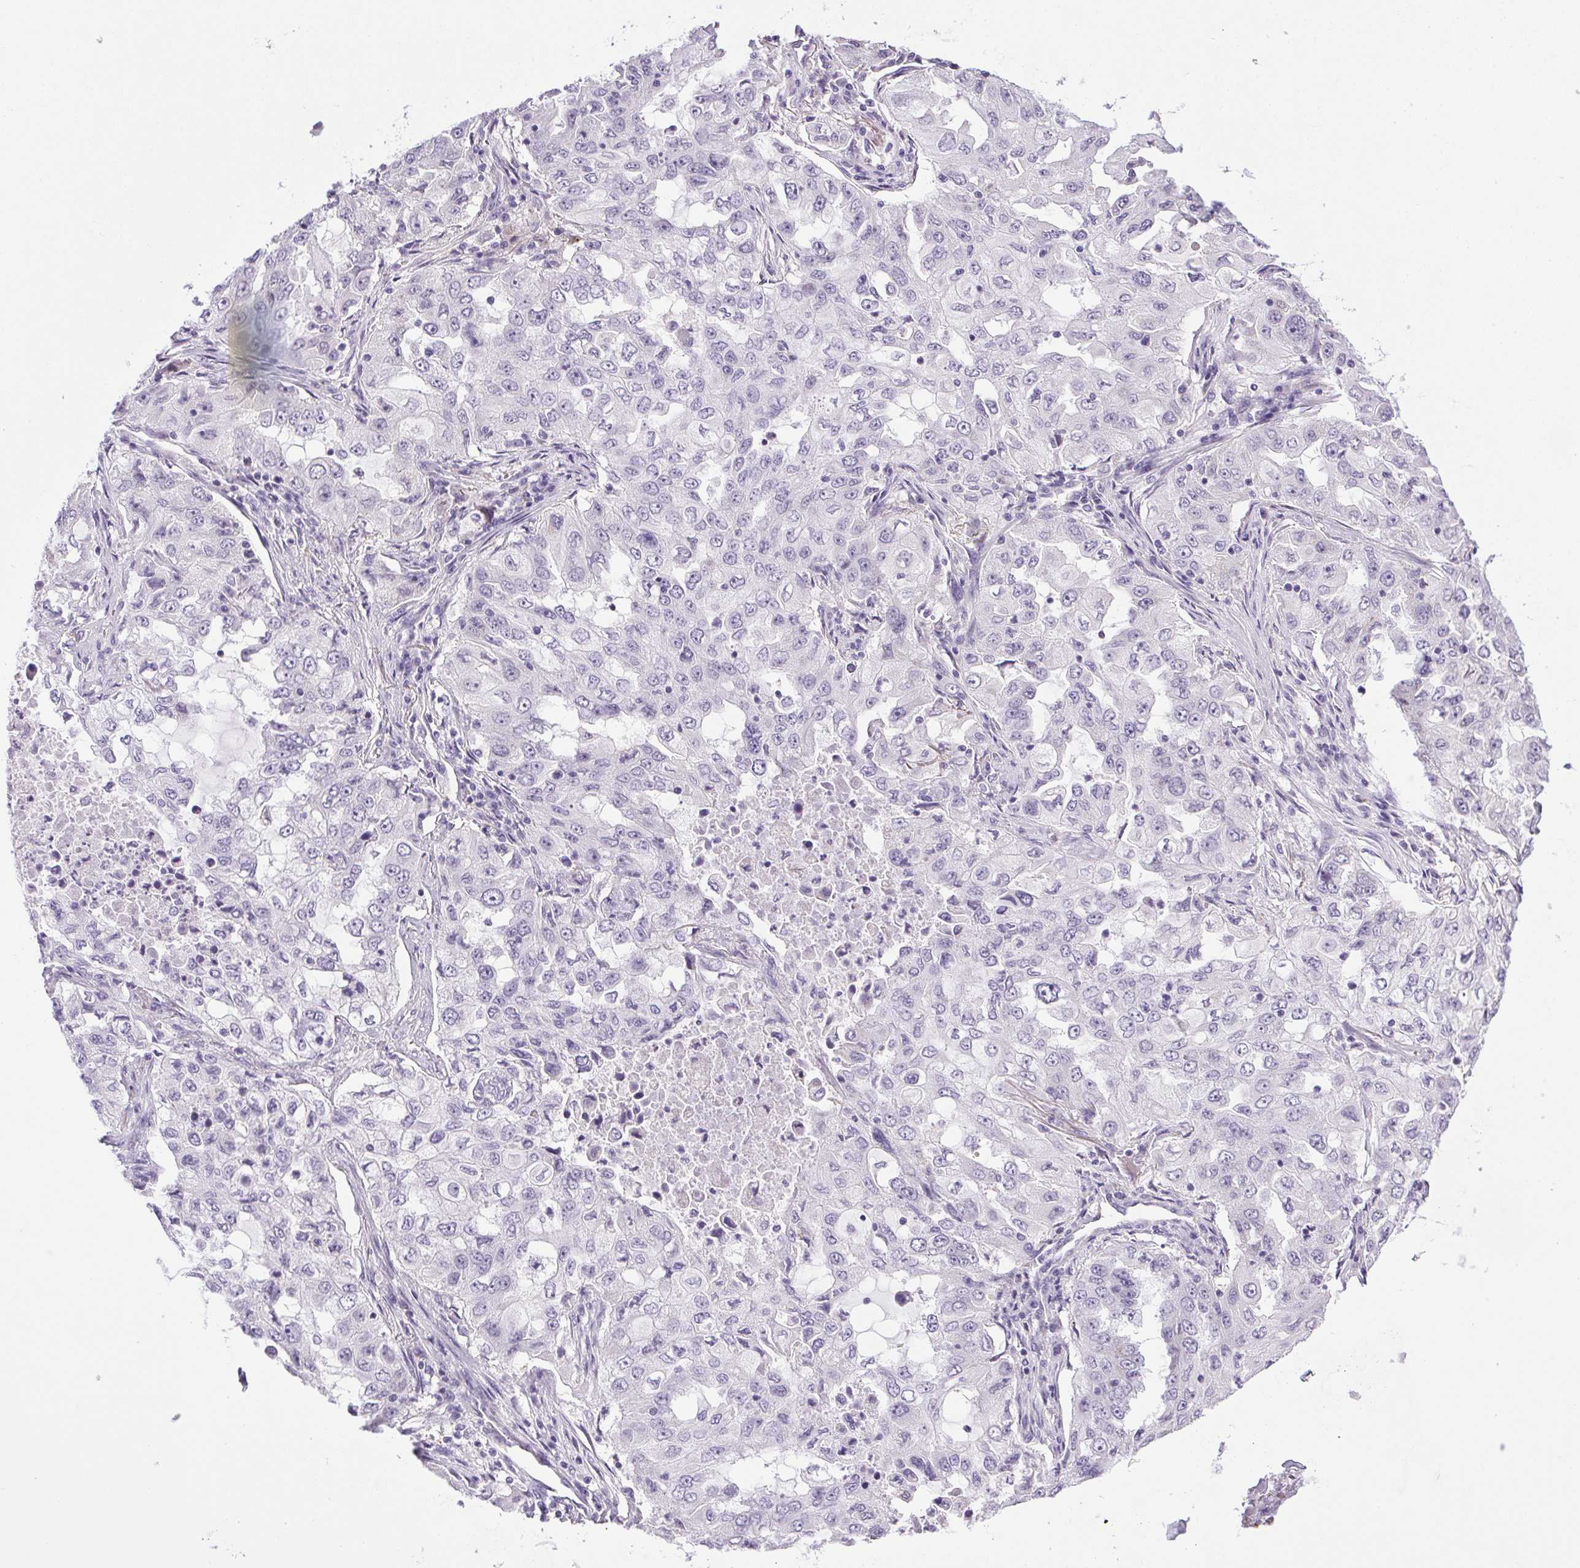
{"staining": {"intensity": "negative", "quantity": "none", "location": "none"}, "tissue": "lung cancer", "cell_type": "Tumor cells", "image_type": "cancer", "snomed": [{"axis": "morphology", "description": "Adenocarcinoma, NOS"}, {"axis": "topography", "description": "Lung"}], "caption": "IHC photomicrograph of neoplastic tissue: lung cancer stained with DAB reveals no significant protein staining in tumor cells.", "gene": "PRL", "patient": {"sex": "female", "age": 61}}